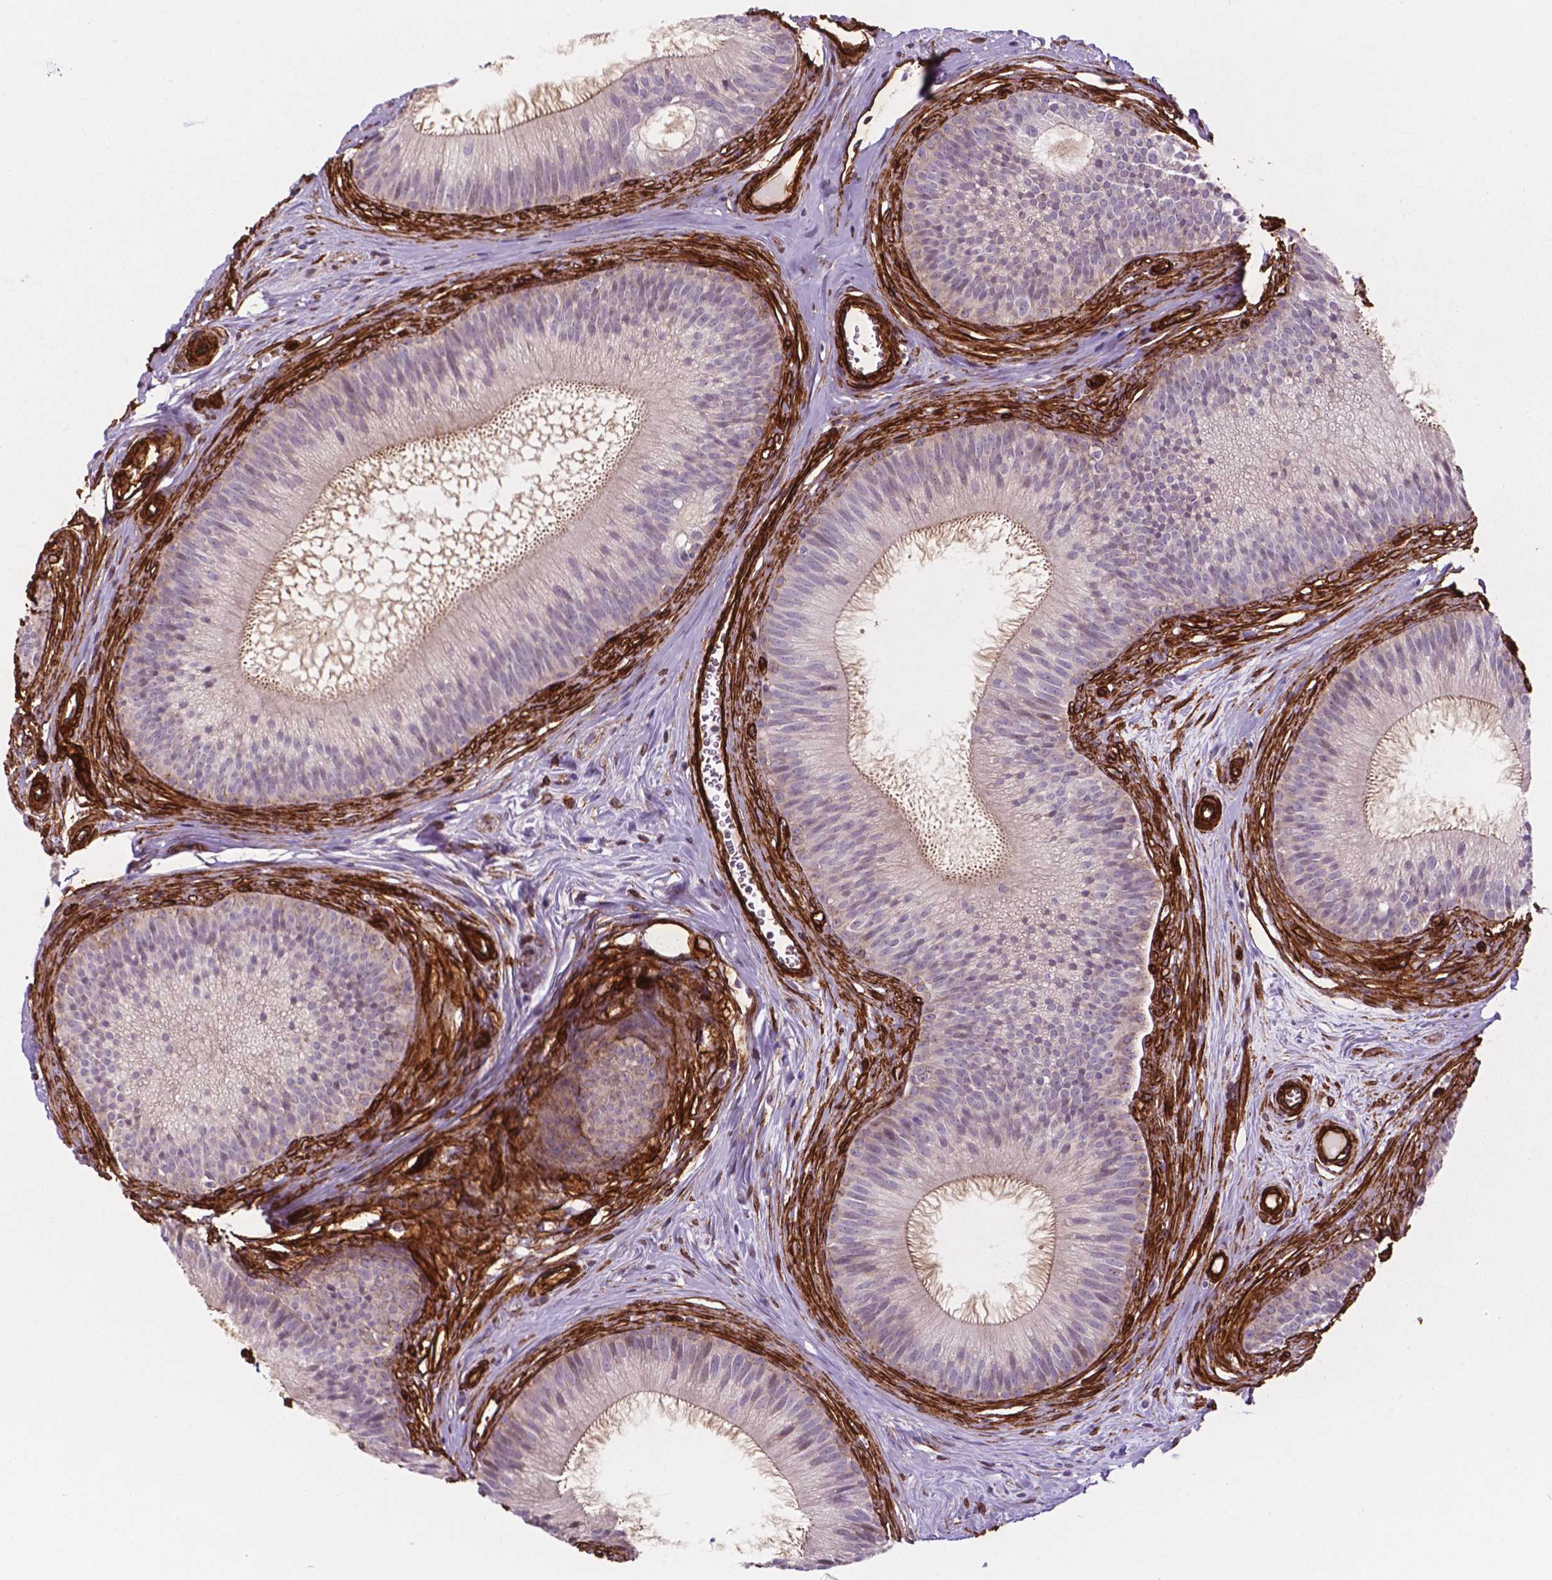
{"staining": {"intensity": "negative", "quantity": "none", "location": "none"}, "tissue": "epididymis", "cell_type": "Glandular cells", "image_type": "normal", "snomed": [{"axis": "morphology", "description": "Normal tissue, NOS"}, {"axis": "topography", "description": "Epididymis"}], "caption": "Immunohistochemistry (IHC) of unremarkable epididymis demonstrates no staining in glandular cells. (DAB (3,3'-diaminobenzidine) immunohistochemistry (IHC) with hematoxylin counter stain).", "gene": "EGFL8", "patient": {"sex": "male", "age": 24}}